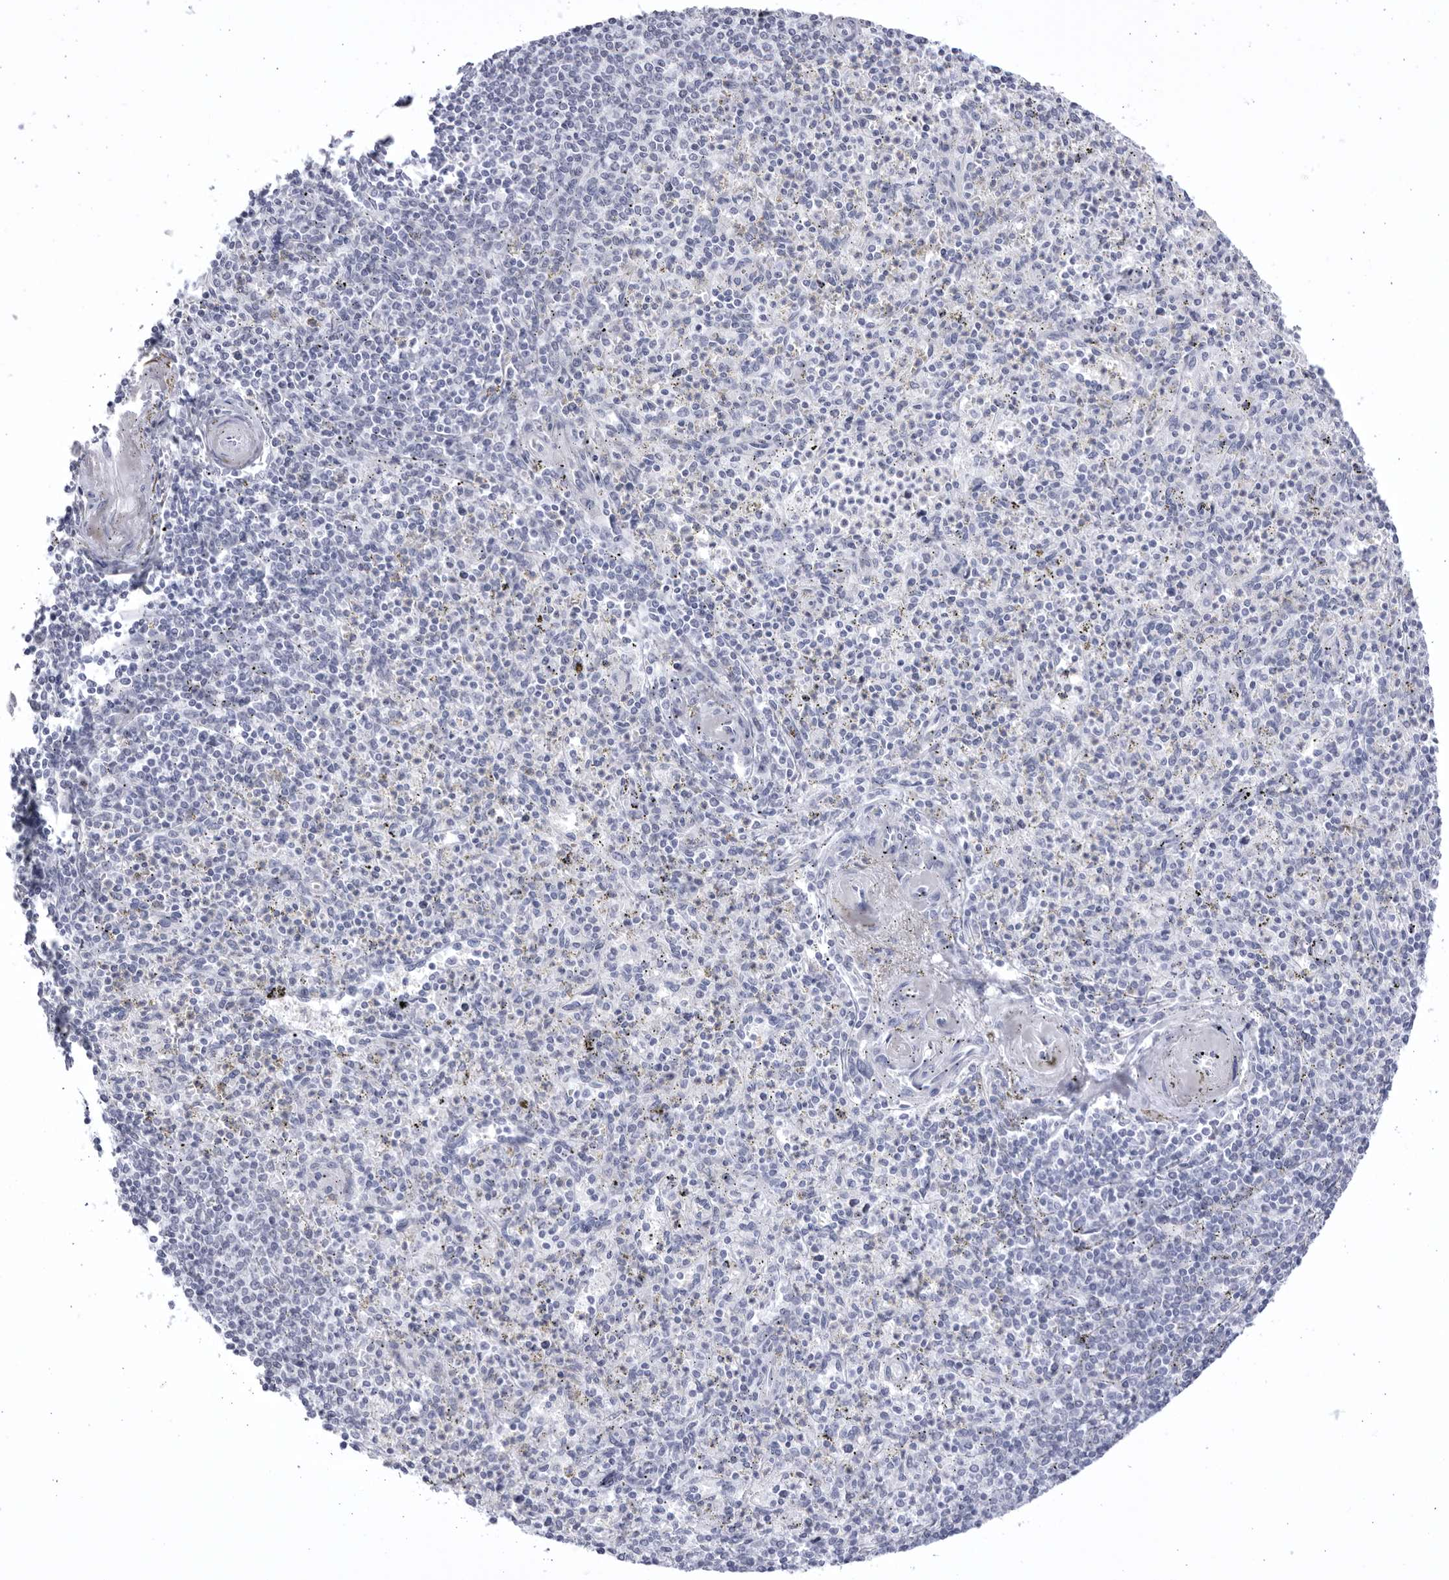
{"staining": {"intensity": "negative", "quantity": "none", "location": "none"}, "tissue": "spleen", "cell_type": "Cells in red pulp", "image_type": "normal", "snomed": [{"axis": "morphology", "description": "Normal tissue, NOS"}, {"axis": "topography", "description": "Spleen"}], "caption": "Spleen was stained to show a protein in brown. There is no significant staining in cells in red pulp. (DAB immunohistochemistry visualized using brightfield microscopy, high magnification).", "gene": "CCDC181", "patient": {"sex": "male", "age": 72}}